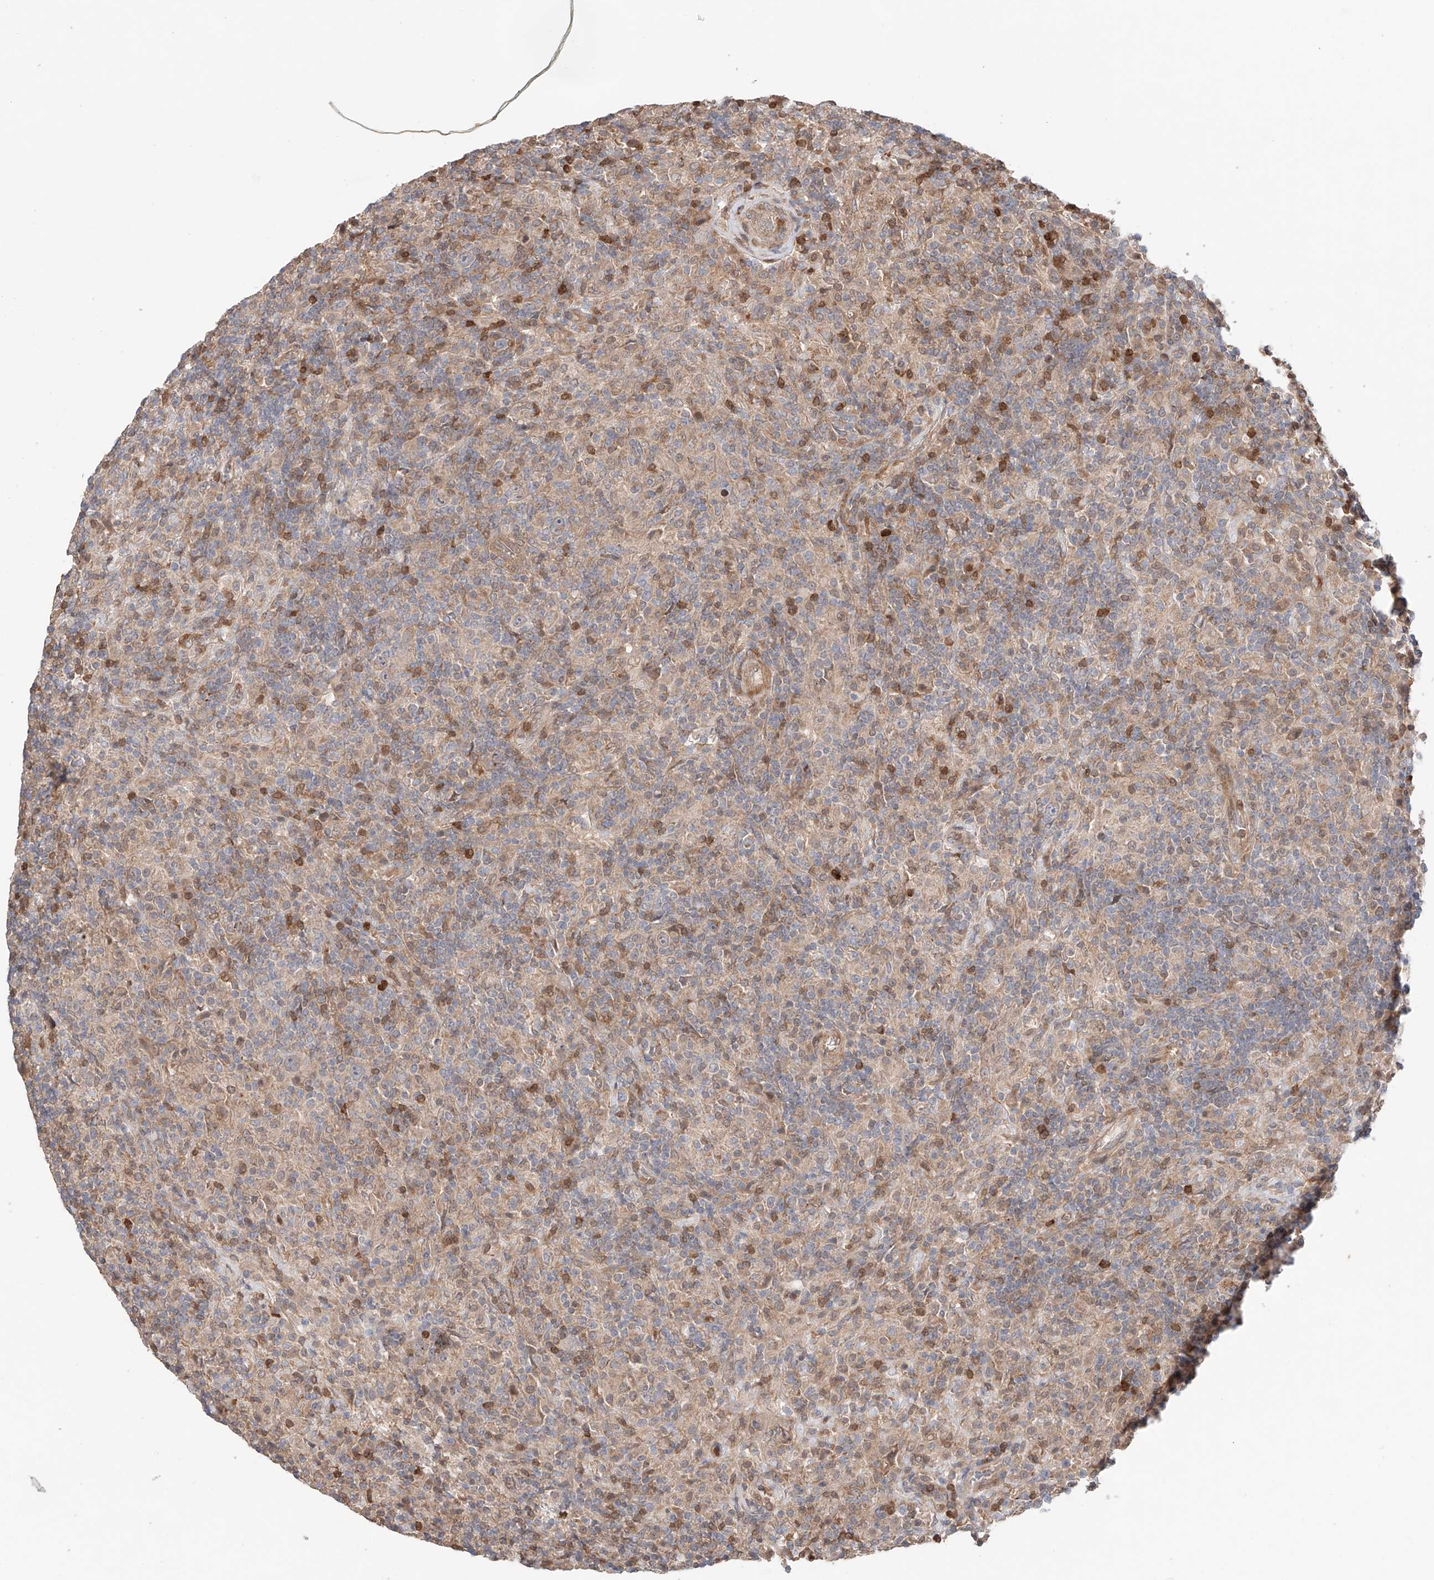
{"staining": {"intensity": "negative", "quantity": "none", "location": "none"}, "tissue": "lymphoma", "cell_type": "Tumor cells", "image_type": "cancer", "snomed": [{"axis": "morphology", "description": "Hodgkin's disease, NOS"}, {"axis": "topography", "description": "Lymph node"}], "caption": "Hodgkin's disease stained for a protein using immunohistochemistry (IHC) reveals no expression tumor cells.", "gene": "IGSF22", "patient": {"sex": "male", "age": 70}}